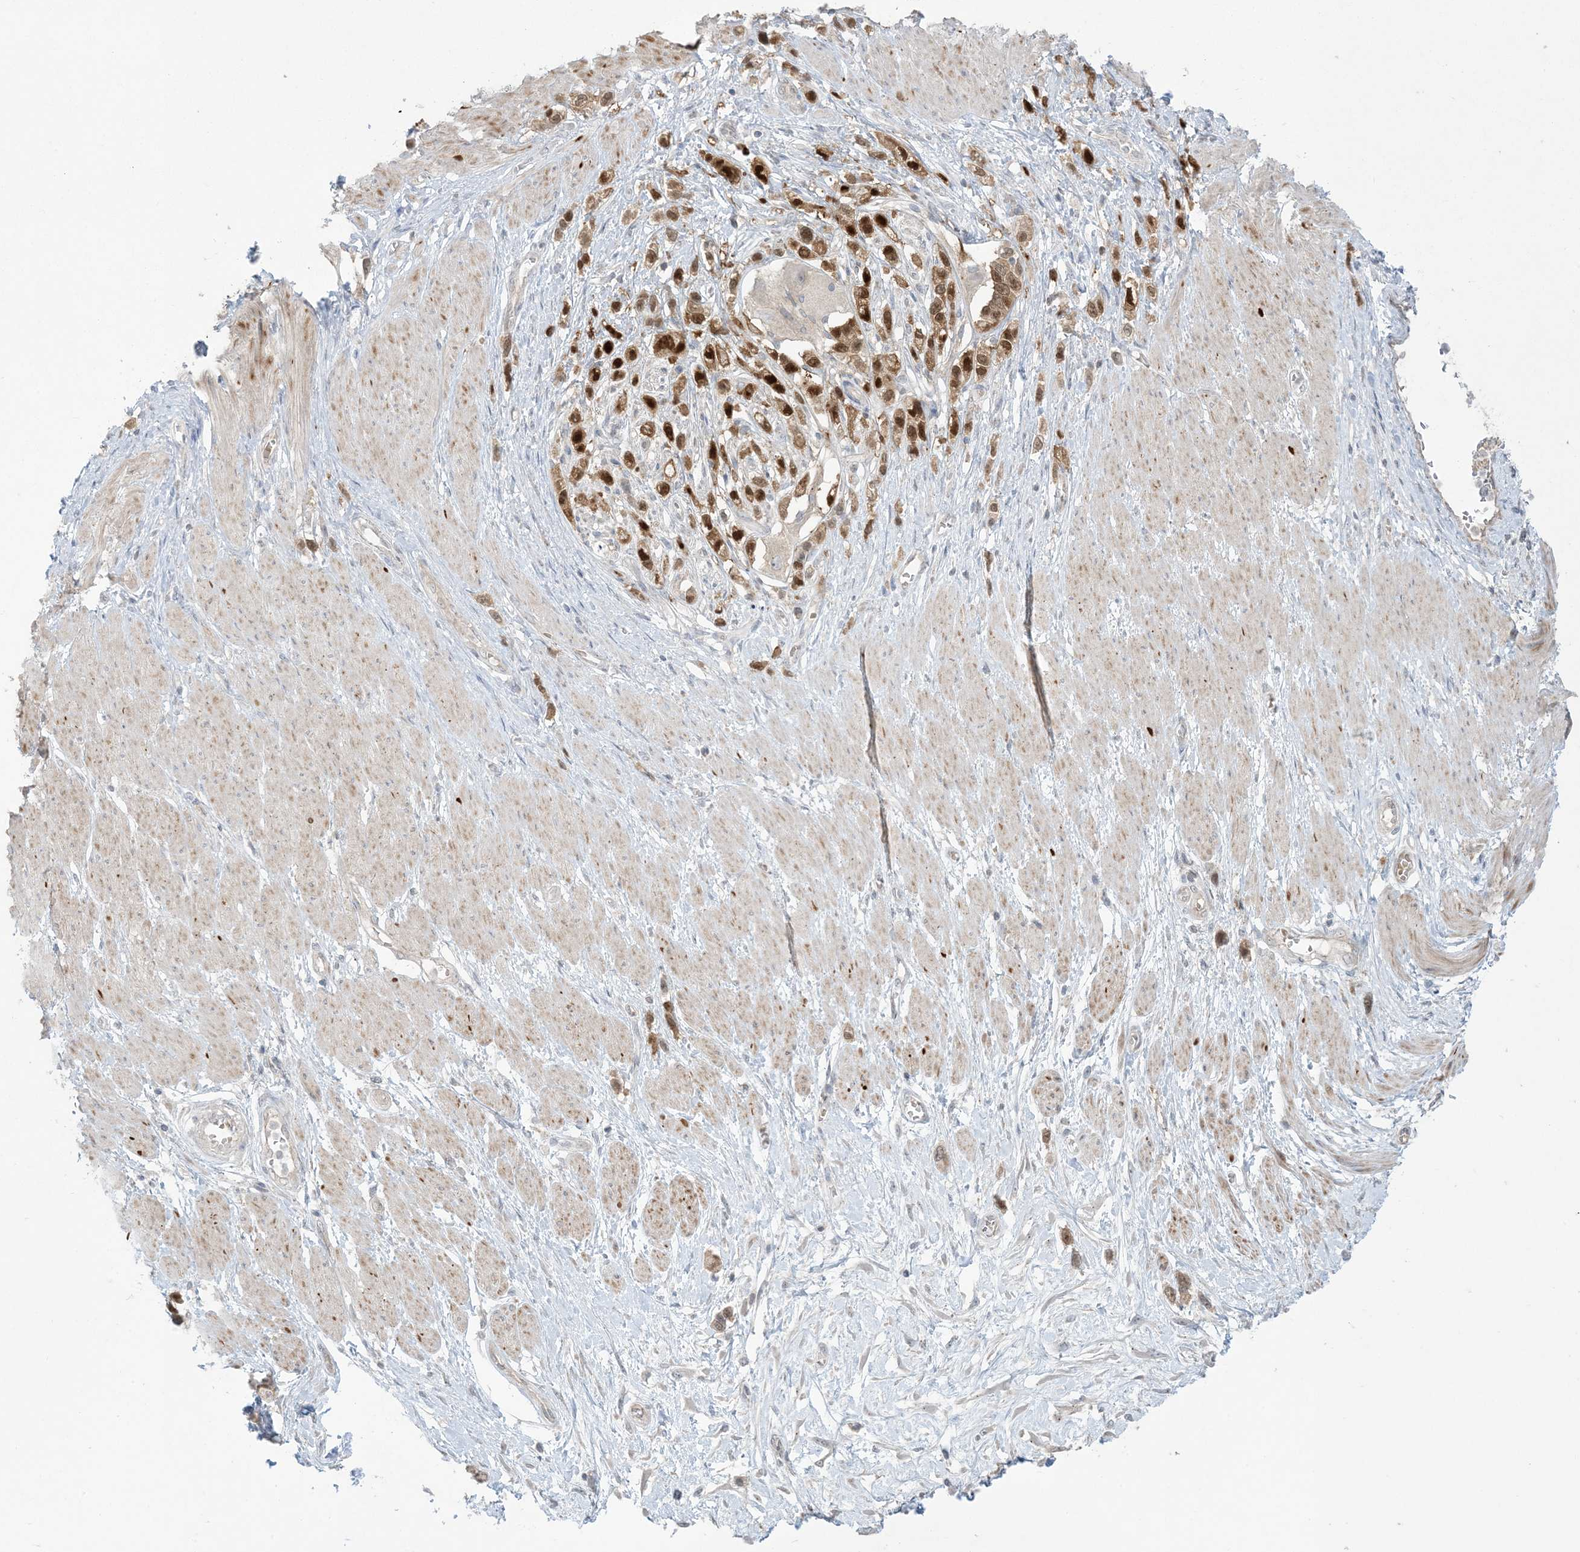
{"staining": {"intensity": "strong", "quantity": ">75%", "location": "cytoplasmic/membranous,nuclear"}, "tissue": "stomach cancer", "cell_type": "Tumor cells", "image_type": "cancer", "snomed": [{"axis": "morphology", "description": "Normal tissue, NOS"}, {"axis": "morphology", "description": "Adenocarcinoma, NOS"}, {"axis": "topography", "description": "Stomach, upper"}, {"axis": "topography", "description": "Stomach"}], "caption": "A photomicrograph of stomach cancer stained for a protein exhibits strong cytoplasmic/membranous and nuclear brown staining in tumor cells. (brown staining indicates protein expression, while blue staining denotes nuclei).", "gene": "NRBP2", "patient": {"sex": "female", "age": 65}}